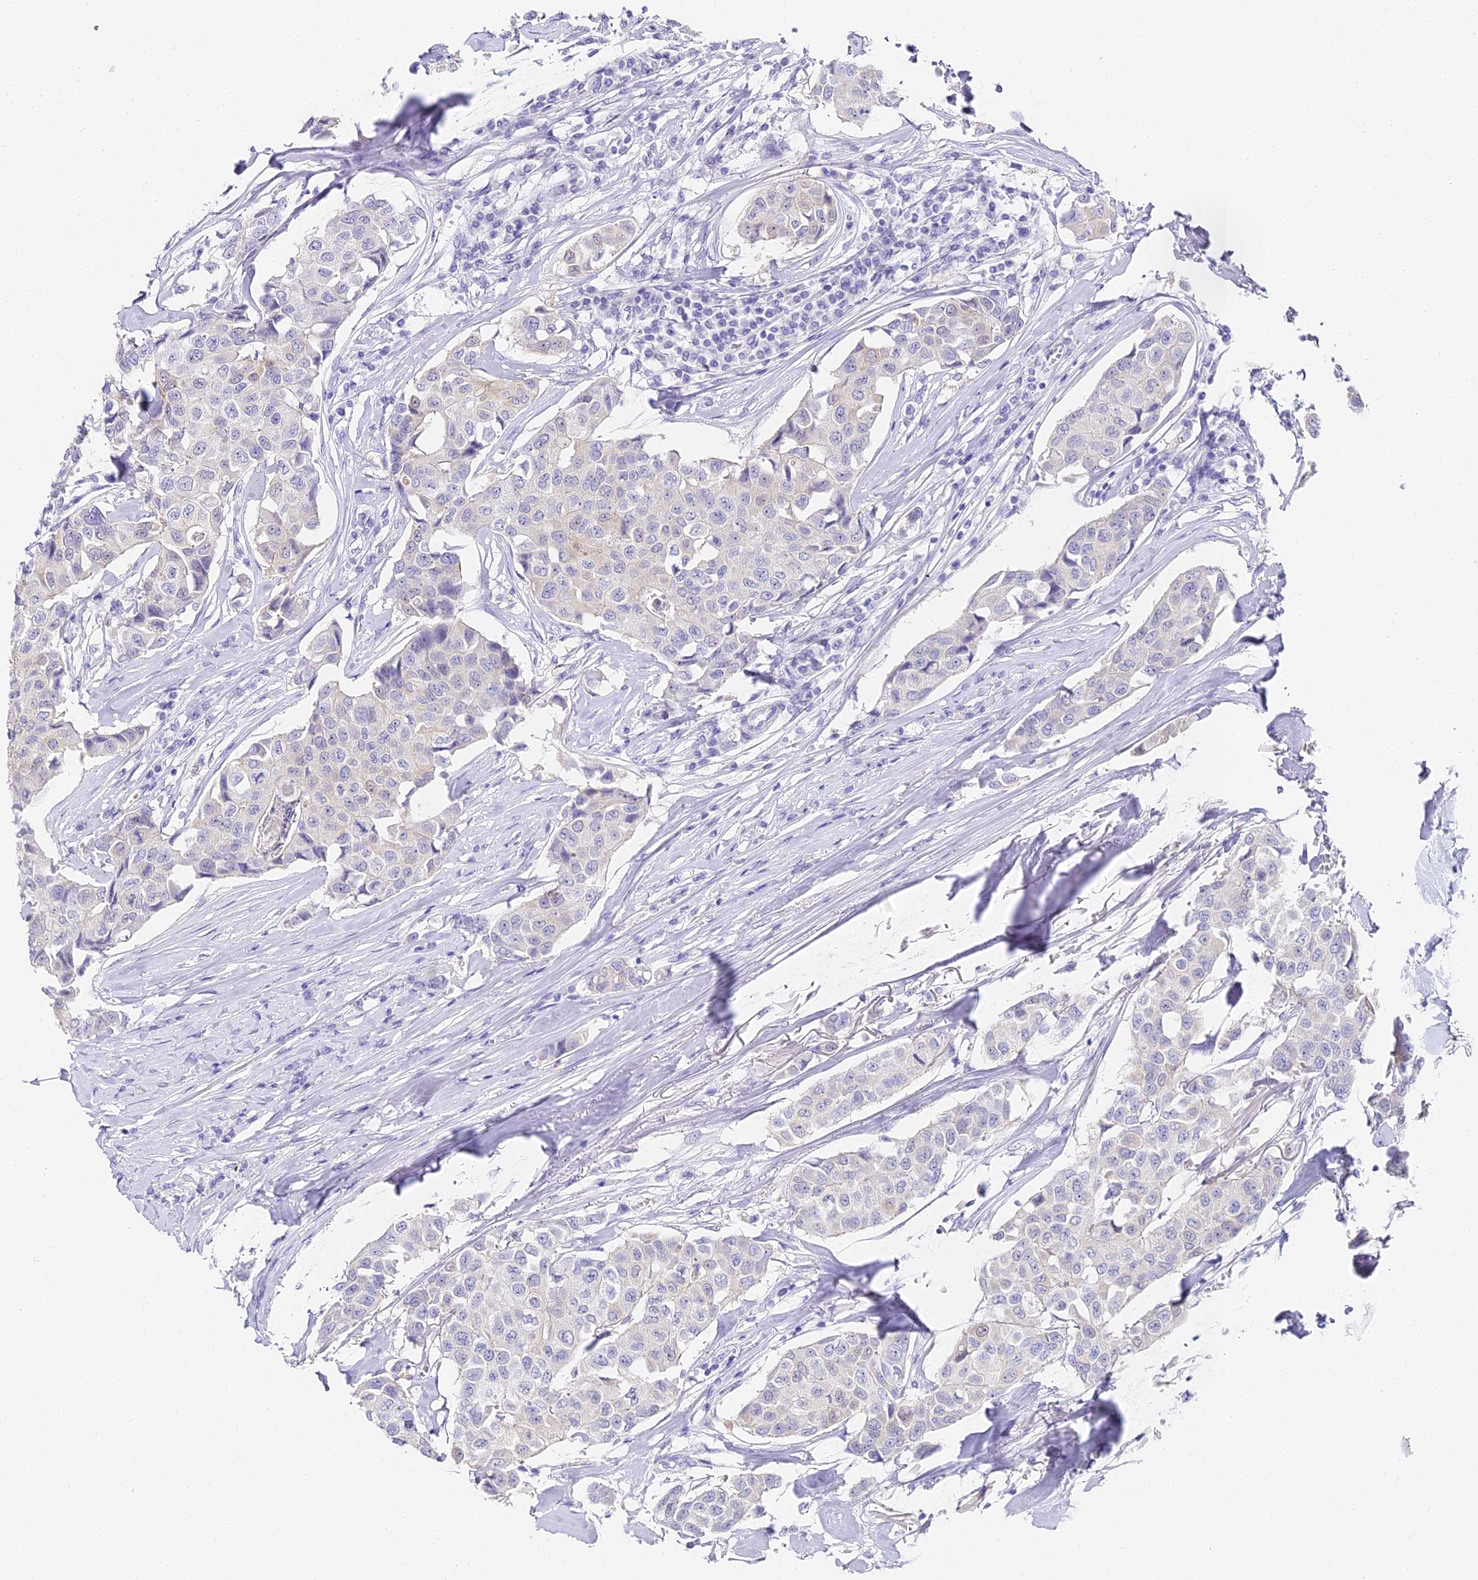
{"staining": {"intensity": "negative", "quantity": "none", "location": "none"}, "tissue": "breast cancer", "cell_type": "Tumor cells", "image_type": "cancer", "snomed": [{"axis": "morphology", "description": "Duct carcinoma"}, {"axis": "topography", "description": "Breast"}], "caption": "The photomicrograph reveals no significant expression in tumor cells of invasive ductal carcinoma (breast).", "gene": "ABHD14A-ACY1", "patient": {"sex": "female", "age": 80}}